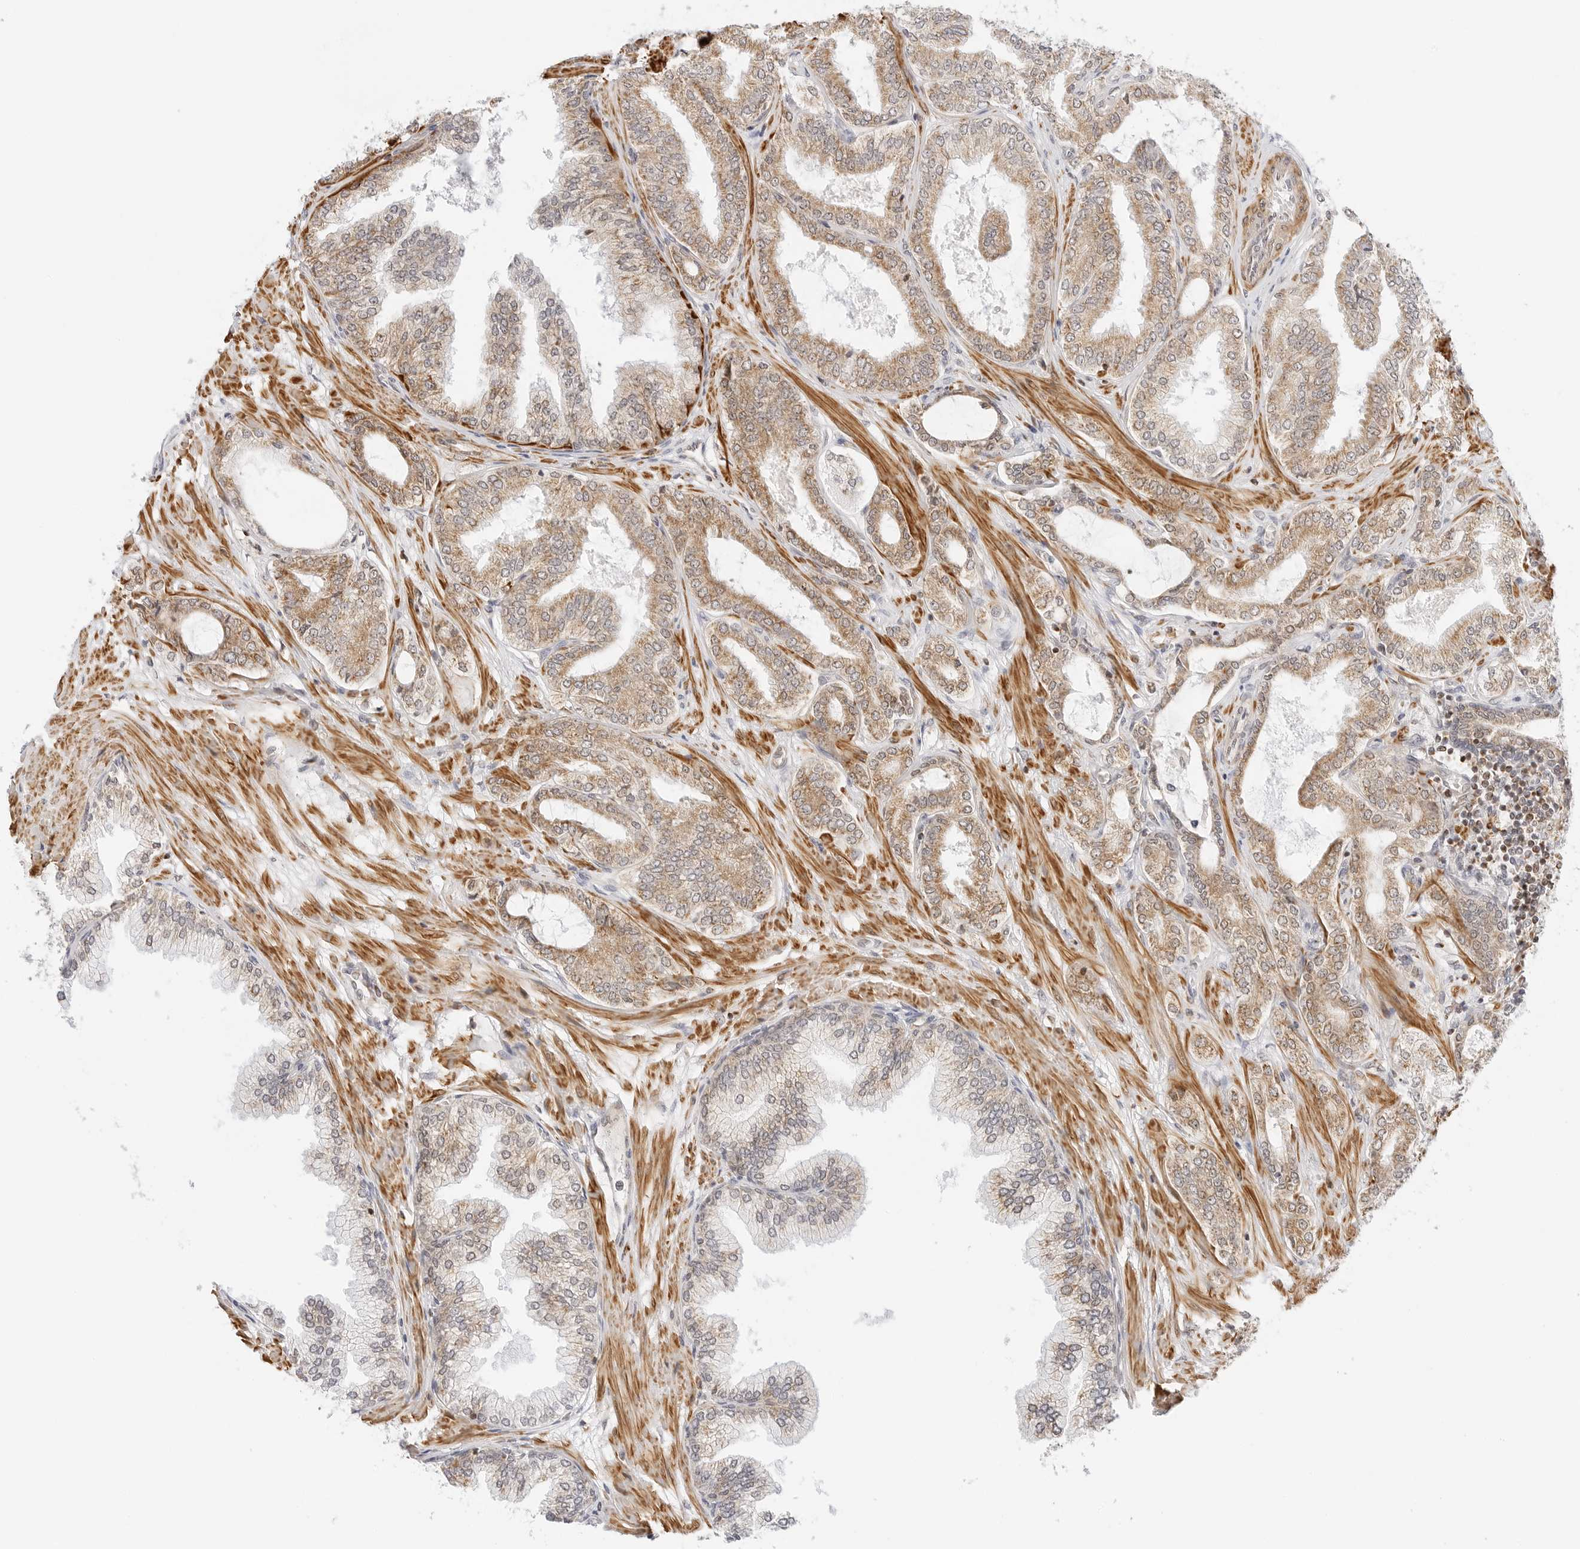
{"staining": {"intensity": "moderate", "quantity": ">75%", "location": "cytoplasmic/membranous"}, "tissue": "prostate cancer", "cell_type": "Tumor cells", "image_type": "cancer", "snomed": [{"axis": "morphology", "description": "Adenocarcinoma, Low grade"}, {"axis": "topography", "description": "Prostate"}], "caption": "The histopathology image reveals a brown stain indicating the presence of a protein in the cytoplasmic/membranous of tumor cells in prostate low-grade adenocarcinoma.", "gene": "GORAB", "patient": {"sex": "male", "age": 63}}